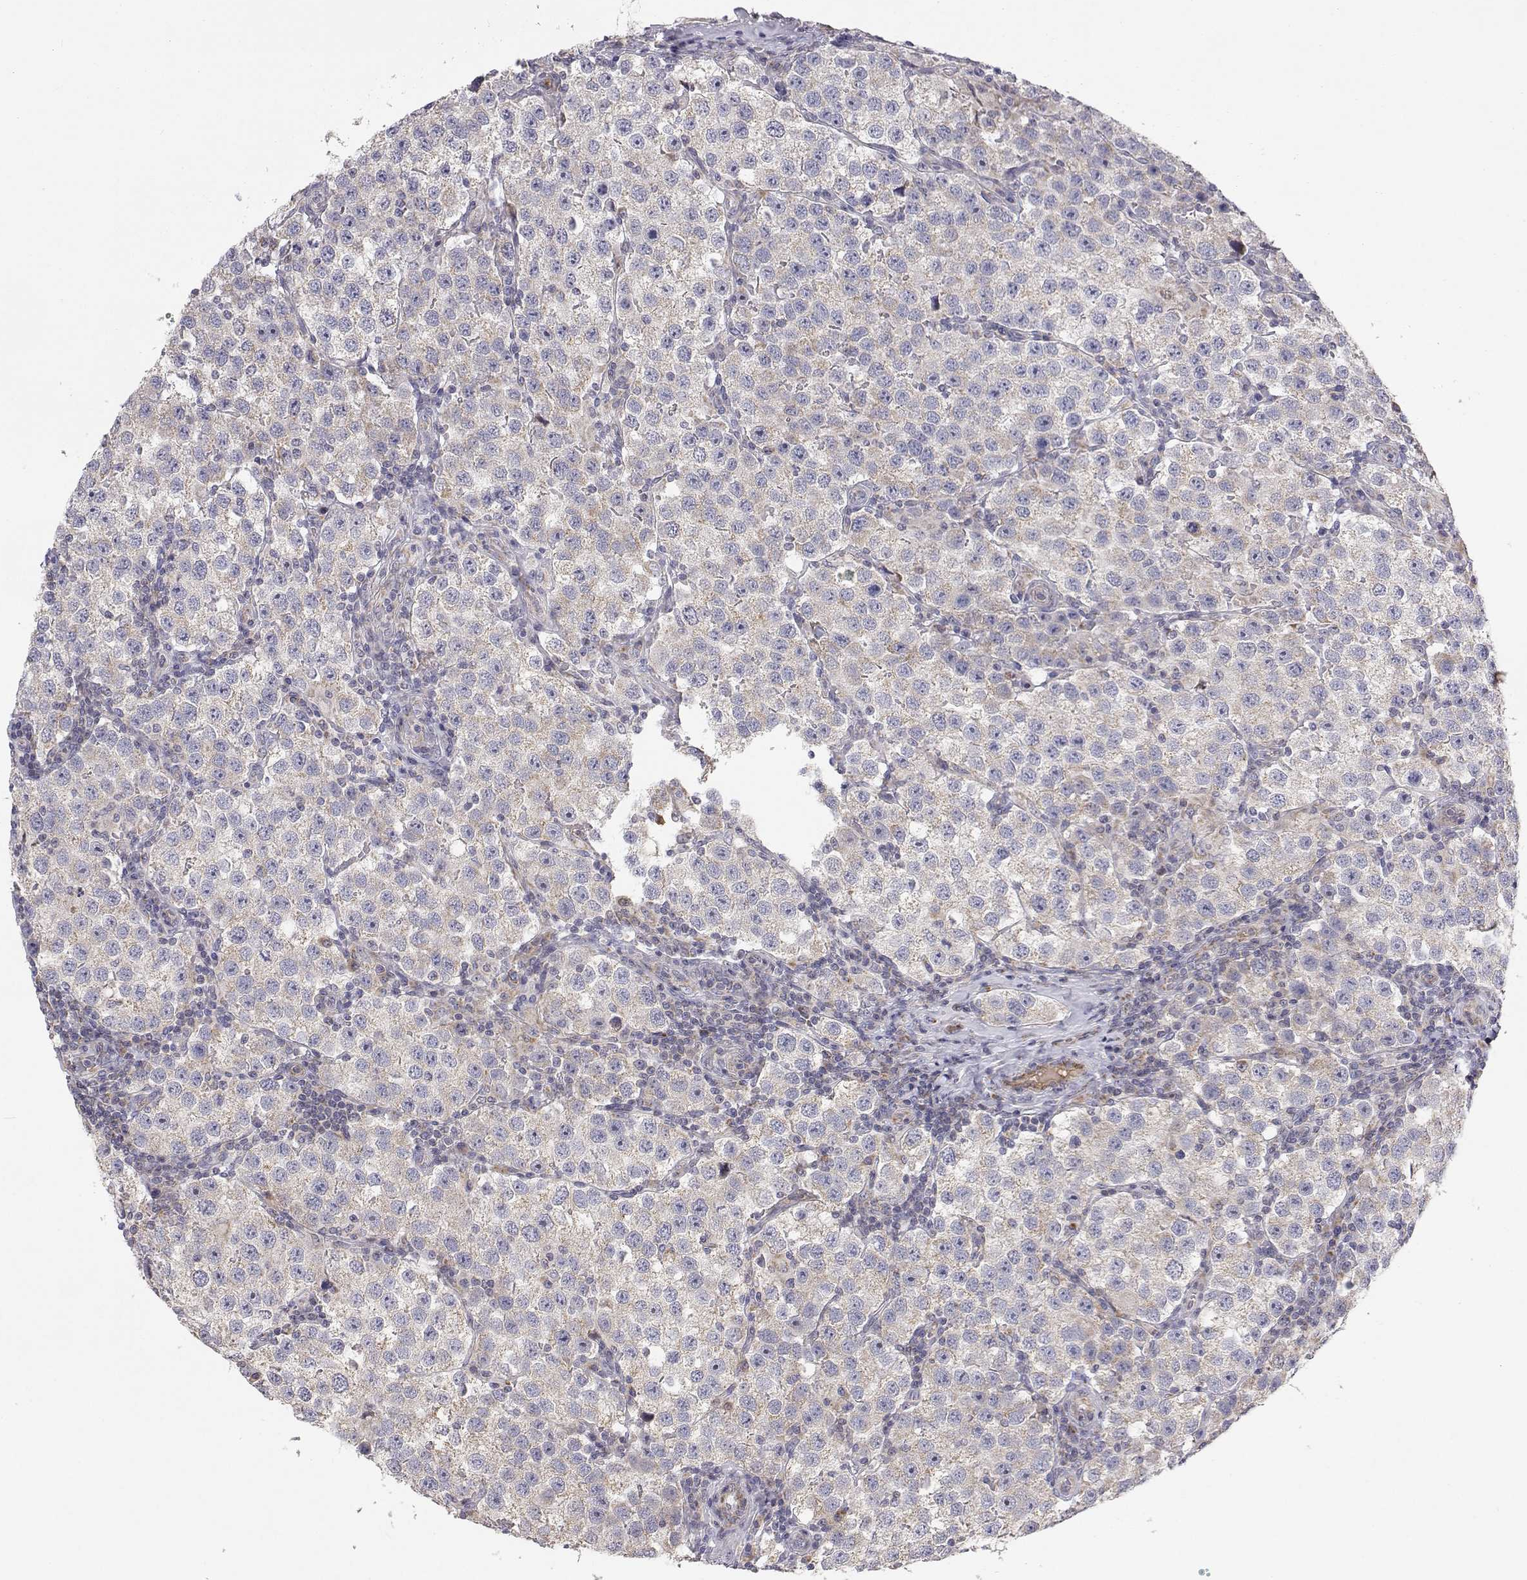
{"staining": {"intensity": "negative", "quantity": "none", "location": "none"}, "tissue": "testis cancer", "cell_type": "Tumor cells", "image_type": "cancer", "snomed": [{"axis": "morphology", "description": "Seminoma, NOS"}, {"axis": "topography", "description": "Testis"}], "caption": "An IHC micrograph of testis seminoma is shown. There is no staining in tumor cells of testis seminoma.", "gene": "MRPL3", "patient": {"sex": "male", "age": 37}}